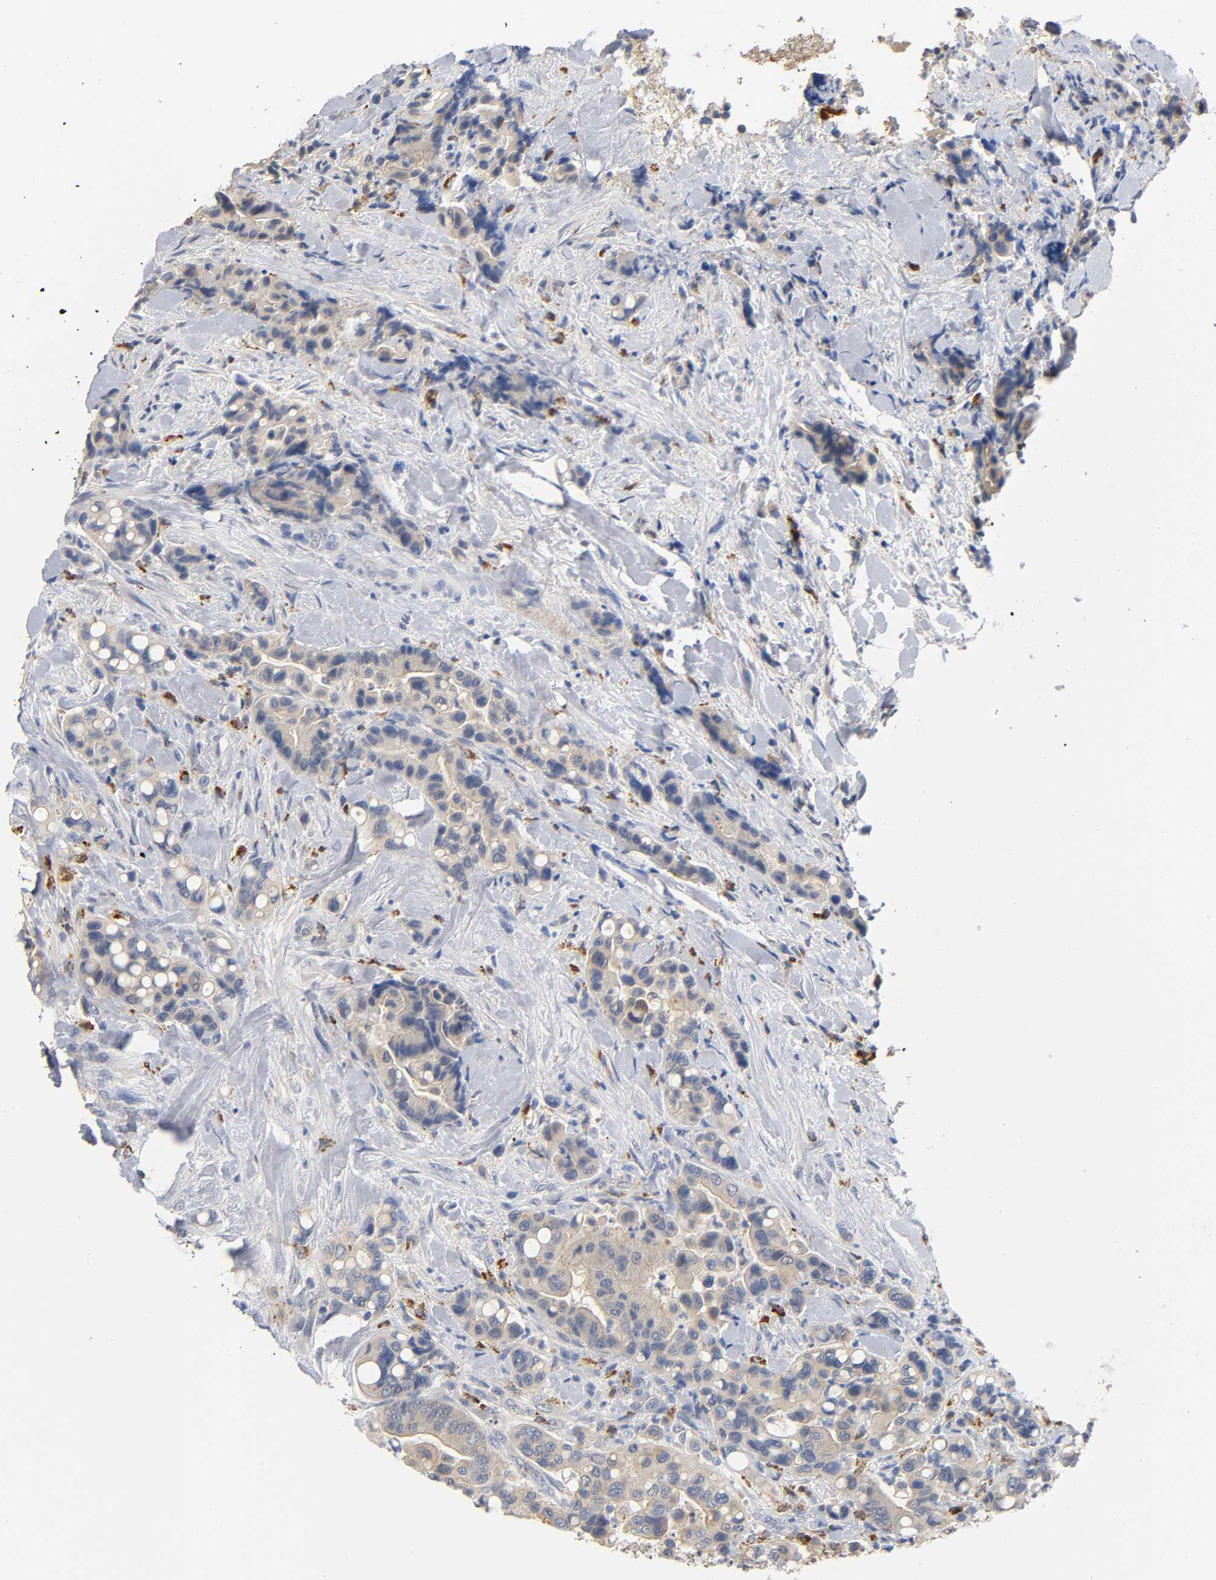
{"staining": {"intensity": "weak", "quantity": ">75%", "location": "cytoplasmic/membranous"}, "tissue": "colorectal cancer", "cell_type": "Tumor cells", "image_type": "cancer", "snomed": [{"axis": "morphology", "description": "Normal tissue, NOS"}, {"axis": "morphology", "description": "Adenocarcinoma, NOS"}, {"axis": "topography", "description": "Colon"}], "caption": "Tumor cells reveal low levels of weak cytoplasmic/membranous staining in about >75% of cells in colorectal cancer (adenocarcinoma). The staining was performed using DAB (3,3'-diaminobenzidine) to visualize the protein expression in brown, while the nuclei were stained in blue with hematoxylin (Magnification: 20x).", "gene": "UCKL1", "patient": {"sex": "male", "age": 82}}